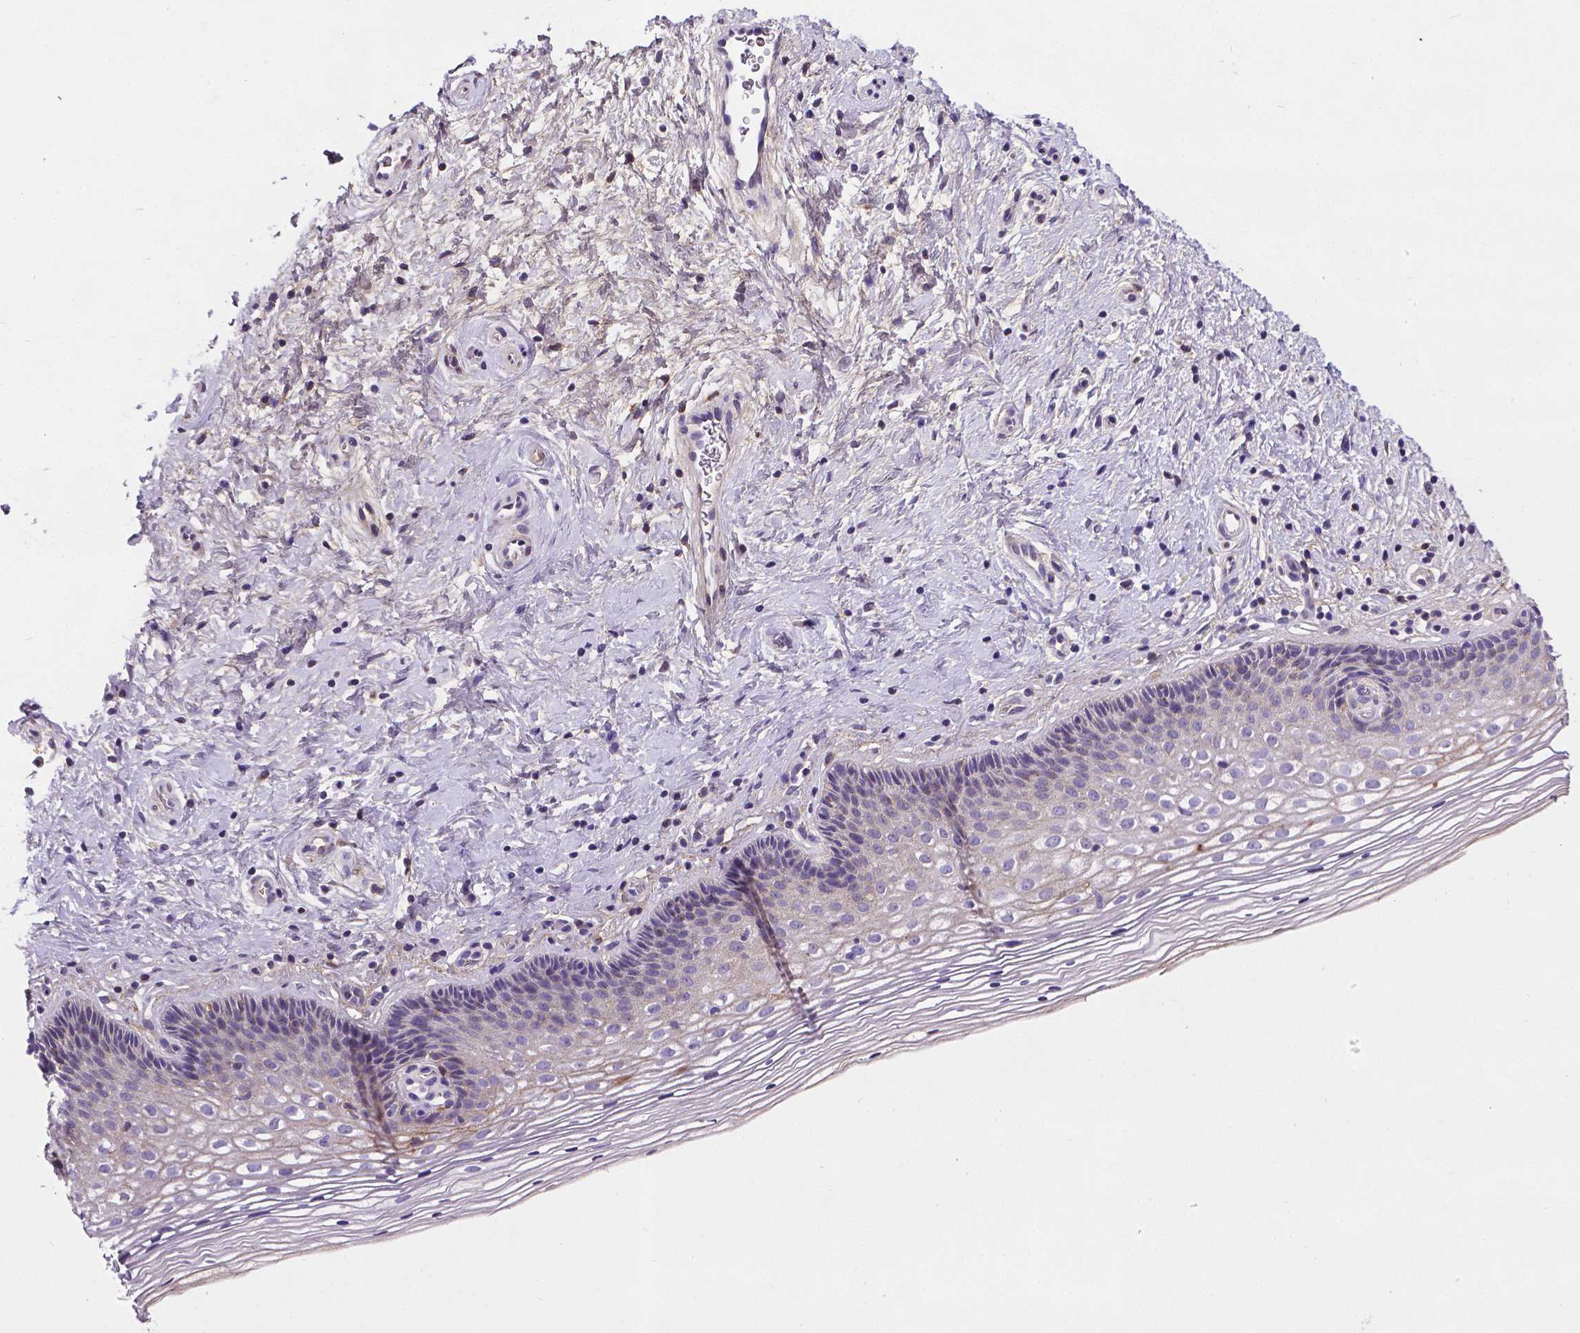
{"staining": {"intensity": "negative", "quantity": "none", "location": "none"}, "tissue": "cervix", "cell_type": "Glandular cells", "image_type": "normal", "snomed": [{"axis": "morphology", "description": "Normal tissue, NOS"}, {"axis": "topography", "description": "Cervix"}], "caption": "Human cervix stained for a protein using immunohistochemistry demonstrates no expression in glandular cells.", "gene": "APOE", "patient": {"sex": "female", "age": 34}}